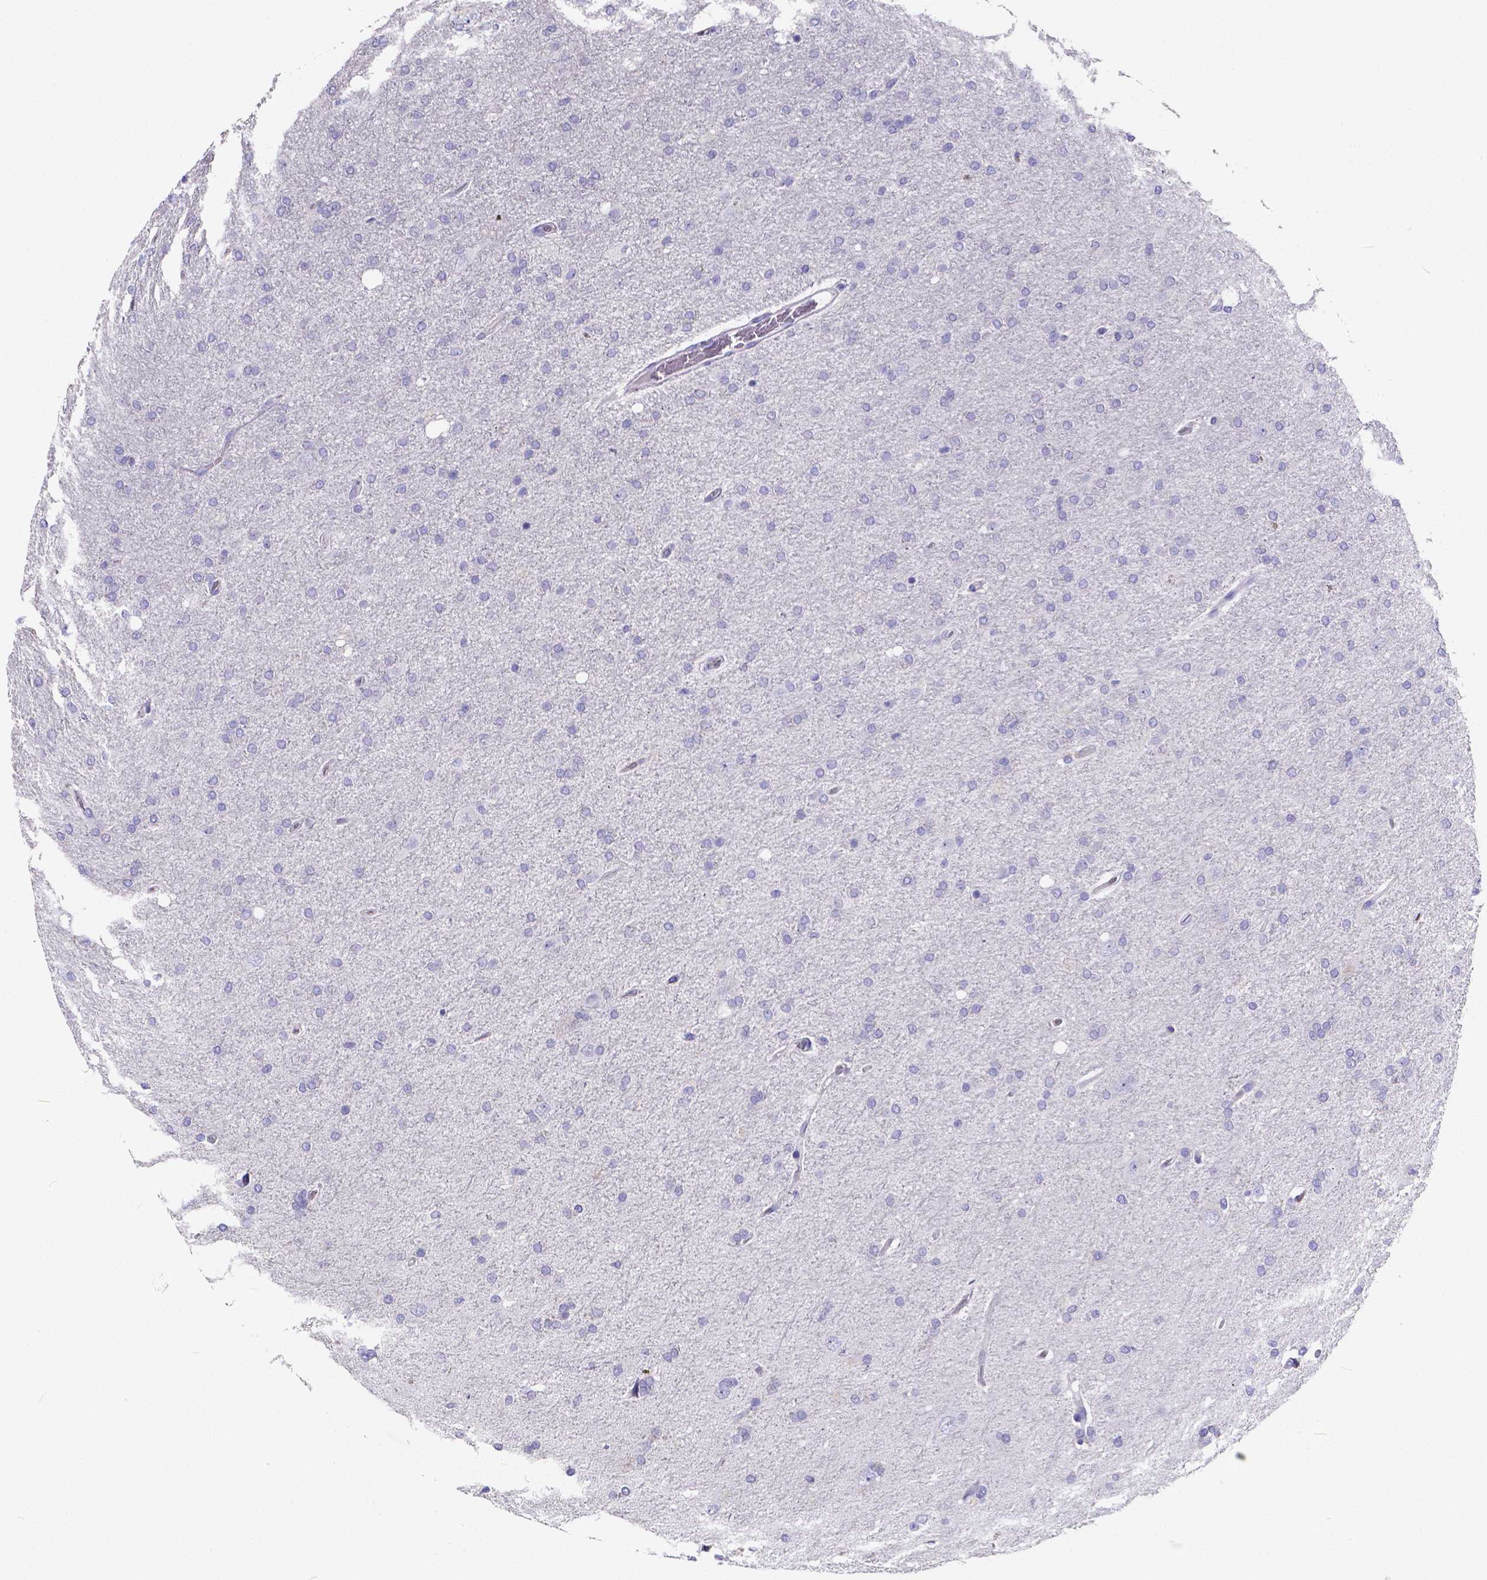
{"staining": {"intensity": "negative", "quantity": "none", "location": "none"}, "tissue": "glioma", "cell_type": "Tumor cells", "image_type": "cancer", "snomed": [{"axis": "morphology", "description": "Glioma, malignant, High grade"}, {"axis": "topography", "description": "Cerebral cortex"}], "caption": "DAB (3,3'-diaminobenzidine) immunohistochemical staining of human glioma displays no significant staining in tumor cells. (DAB (3,3'-diaminobenzidine) immunohistochemistry (IHC) with hematoxylin counter stain).", "gene": "SPEF2", "patient": {"sex": "male", "age": 70}}